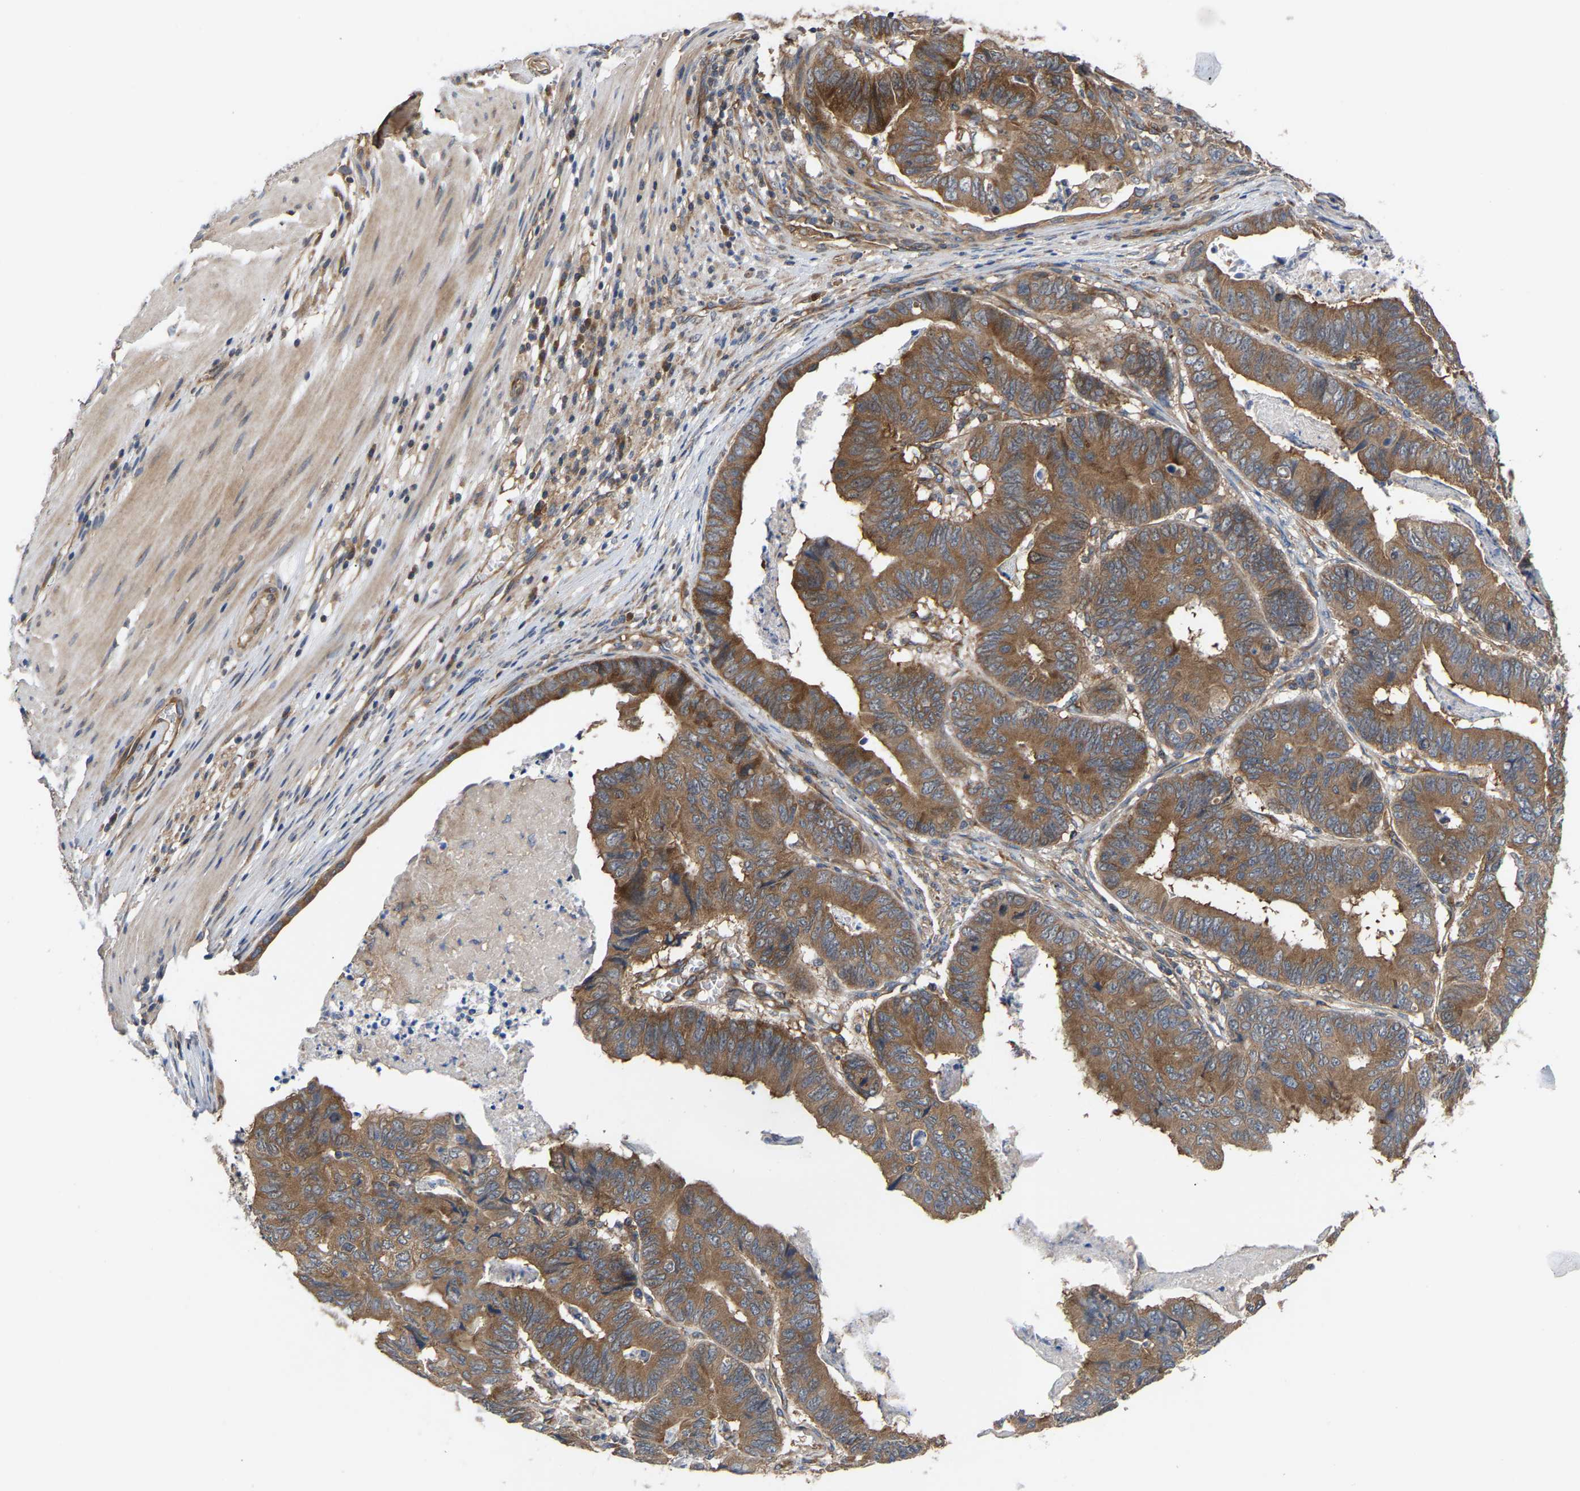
{"staining": {"intensity": "moderate", "quantity": ">75%", "location": "cytoplasmic/membranous"}, "tissue": "stomach cancer", "cell_type": "Tumor cells", "image_type": "cancer", "snomed": [{"axis": "morphology", "description": "Adenocarcinoma, NOS"}, {"axis": "topography", "description": "Stomach, lower"}], "caption": "Human adenocarcinoma (stomach) stained with a brown dye exhibits moderate cytoplasmic/membranous positive positivity in approximately >75% of tumor cells.", "gene": "LAPTM4B", "patient": {"sex": "male", "age": 77}}